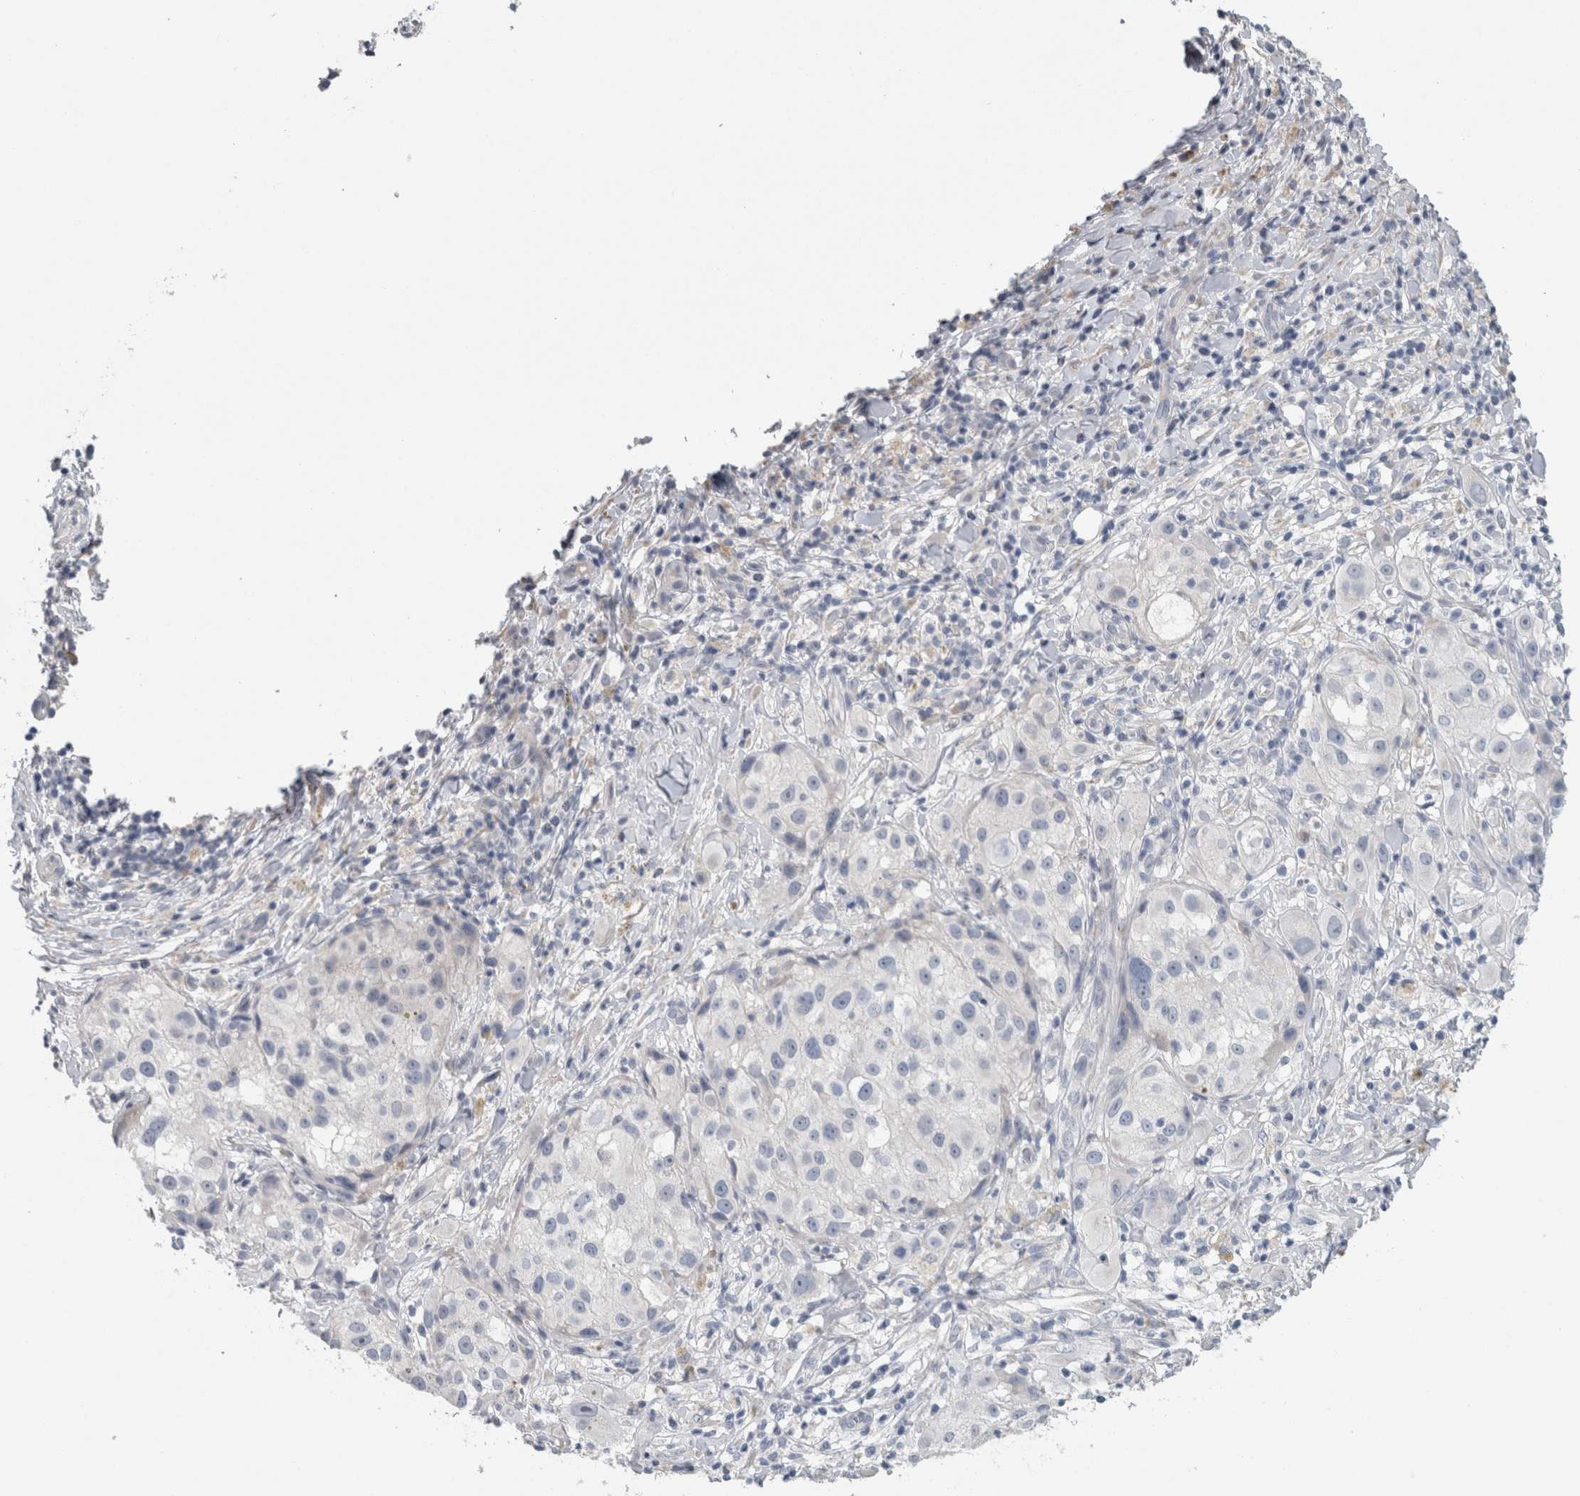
{"staining": {"intensity": "negative", "quantity": "none", "location": "none"}, "tissue": "melanoma", "cell_type": "Tumor cells", "image_type": "cancer", "snomed": [{"axis": "morphology", "description": "Necrosis, NOS"}, {"axis": "morphology", "description": "Malignant melanoma, NOS"}, {"axis": "topography", "description": "Skin"}], "caption": "Malignant melanoma was stained to show a protein in brown. There is no significant positivity in tumor cells.", "gene": "NEFM", "patient": {"sex": "female", "age": 87}}